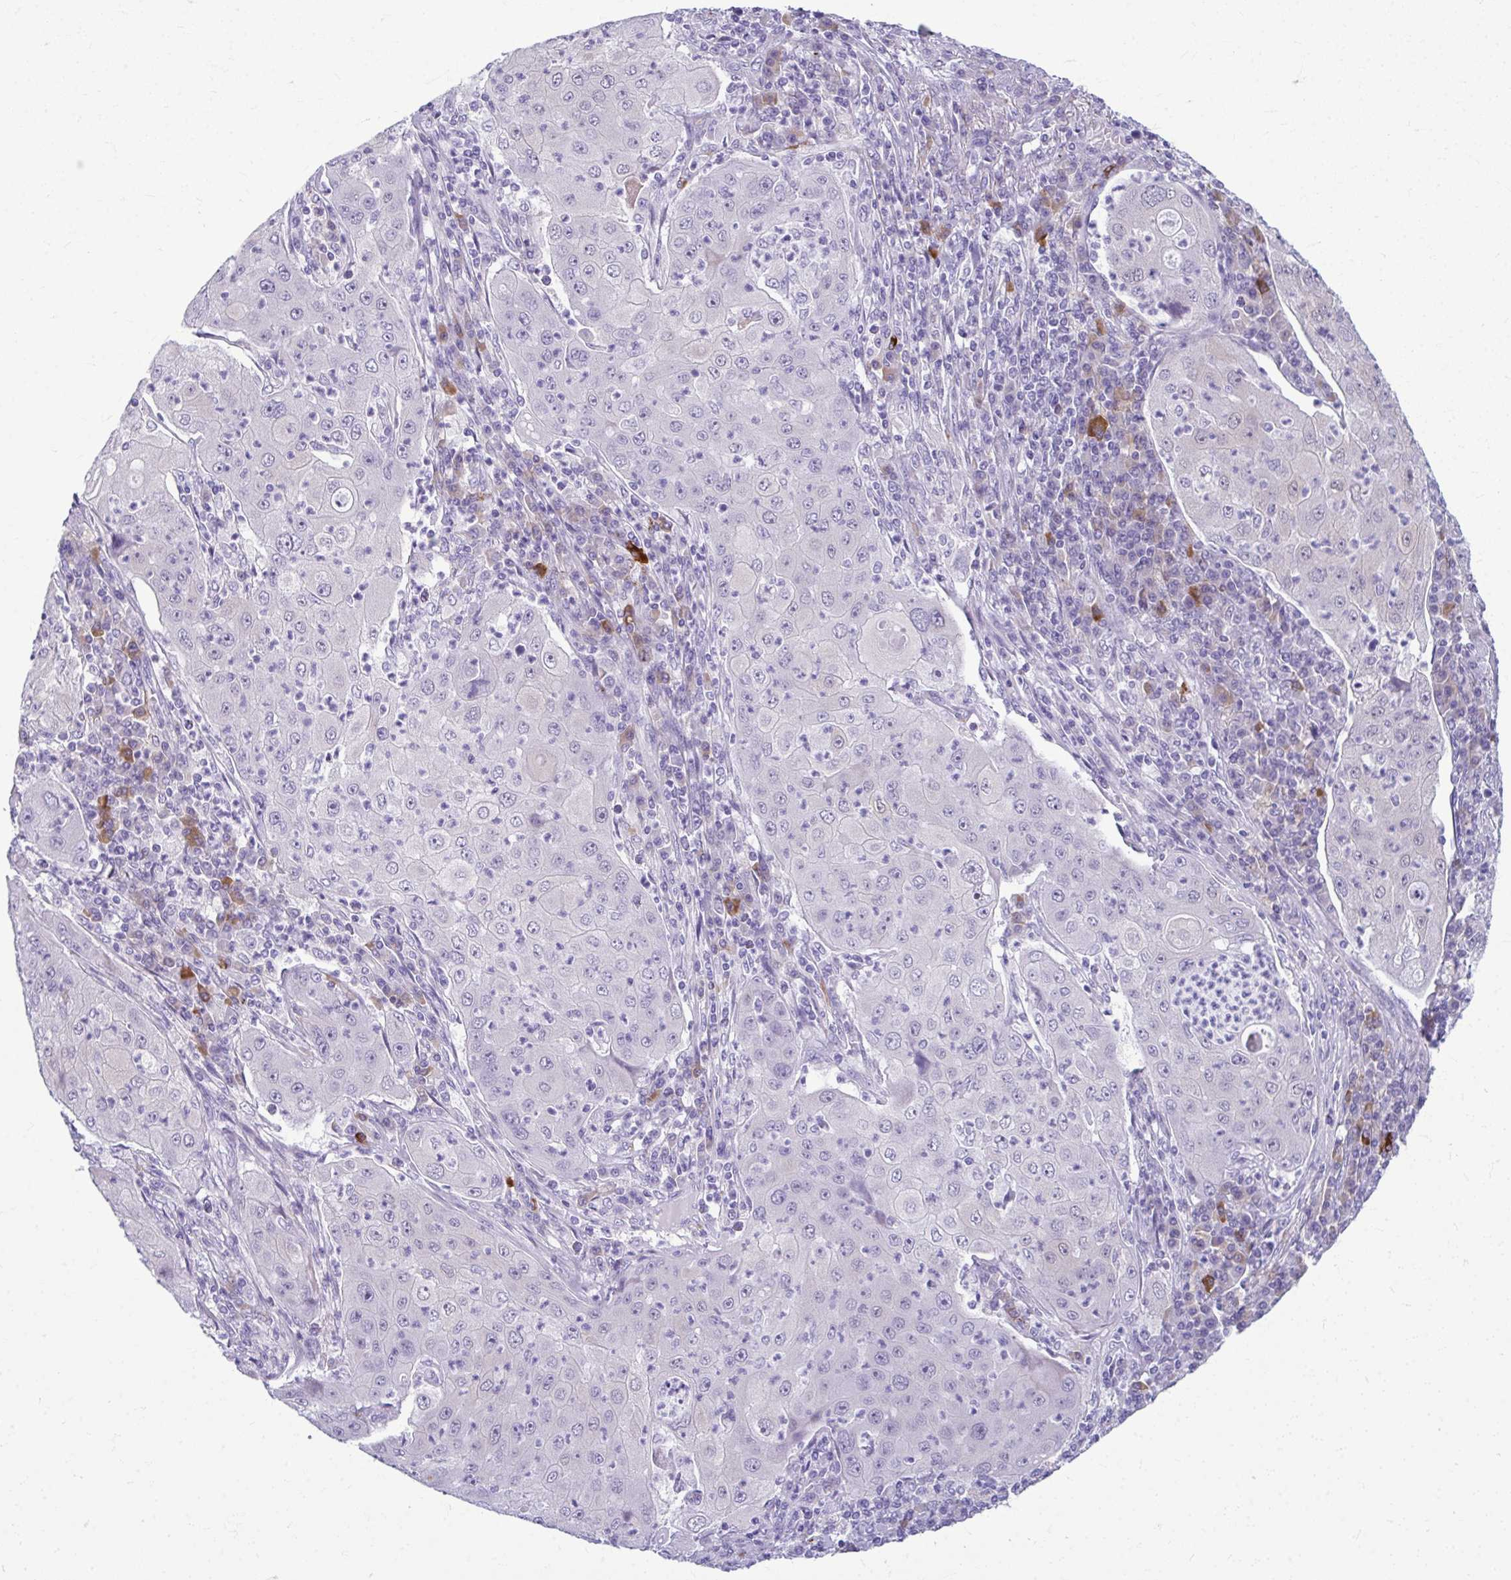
{"staining": {"intensity": "negative", "quantity": "none", "location": "none"}, "tissue": "lung cancer", "cell_type": "Tumor cells", "image_type": "cancer", "snomed": [{"axis": "morphology", "description": "Squamous cell carcinoma, NOS"}, {"axis": "topography", "description": "Lung"}], "caption": "Tumor cells show no significant protein expression in lung cancer. (Stains: DAB (3,3'-diaminobenzidine) immunohistochemistry with hematoxylin counter stain, Microscopy: brightfield microscopy at high magnification).", "gene": "SERPINI1", "patient": {"sex": "female", "age": 59}}